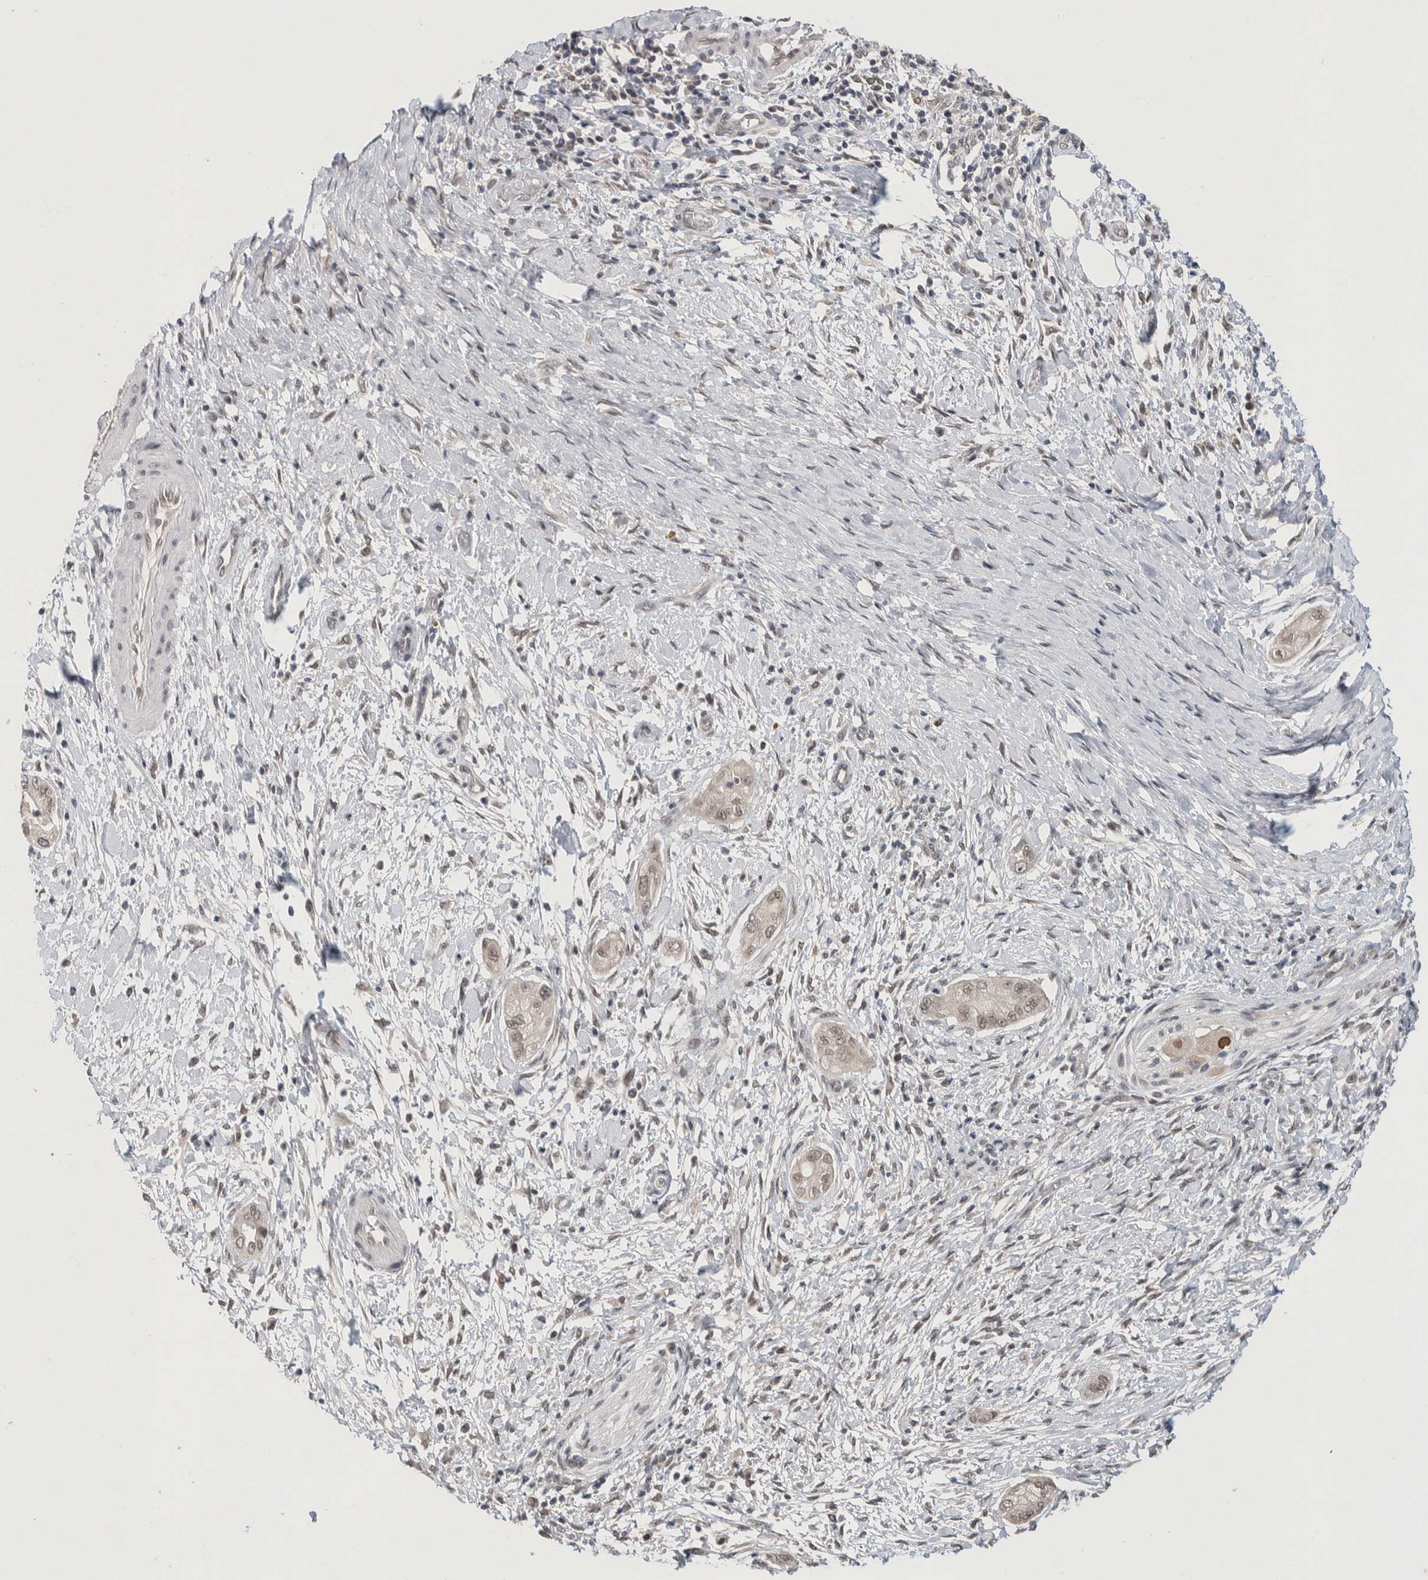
{"staining": {"intensity": "weak", "quantity": ">75%", "location": "nuclear"}, "tissue": "pancreatic cancer", "cell_type": "Tumor cells", "image_type": "cancer", "snomed": [{"axis": "morphology", "description": "Adenocarcinoma, NOS"}, {"axis": "topography", "description": "Pancreas"}], "caption": "Protein expression by immunohistochemistry exhibits weak nuclear staining in about >75% of tumor cells in pancreatic cancer.", "gene": "CRAT", "patient": {"sex": "male", "age": 58}}